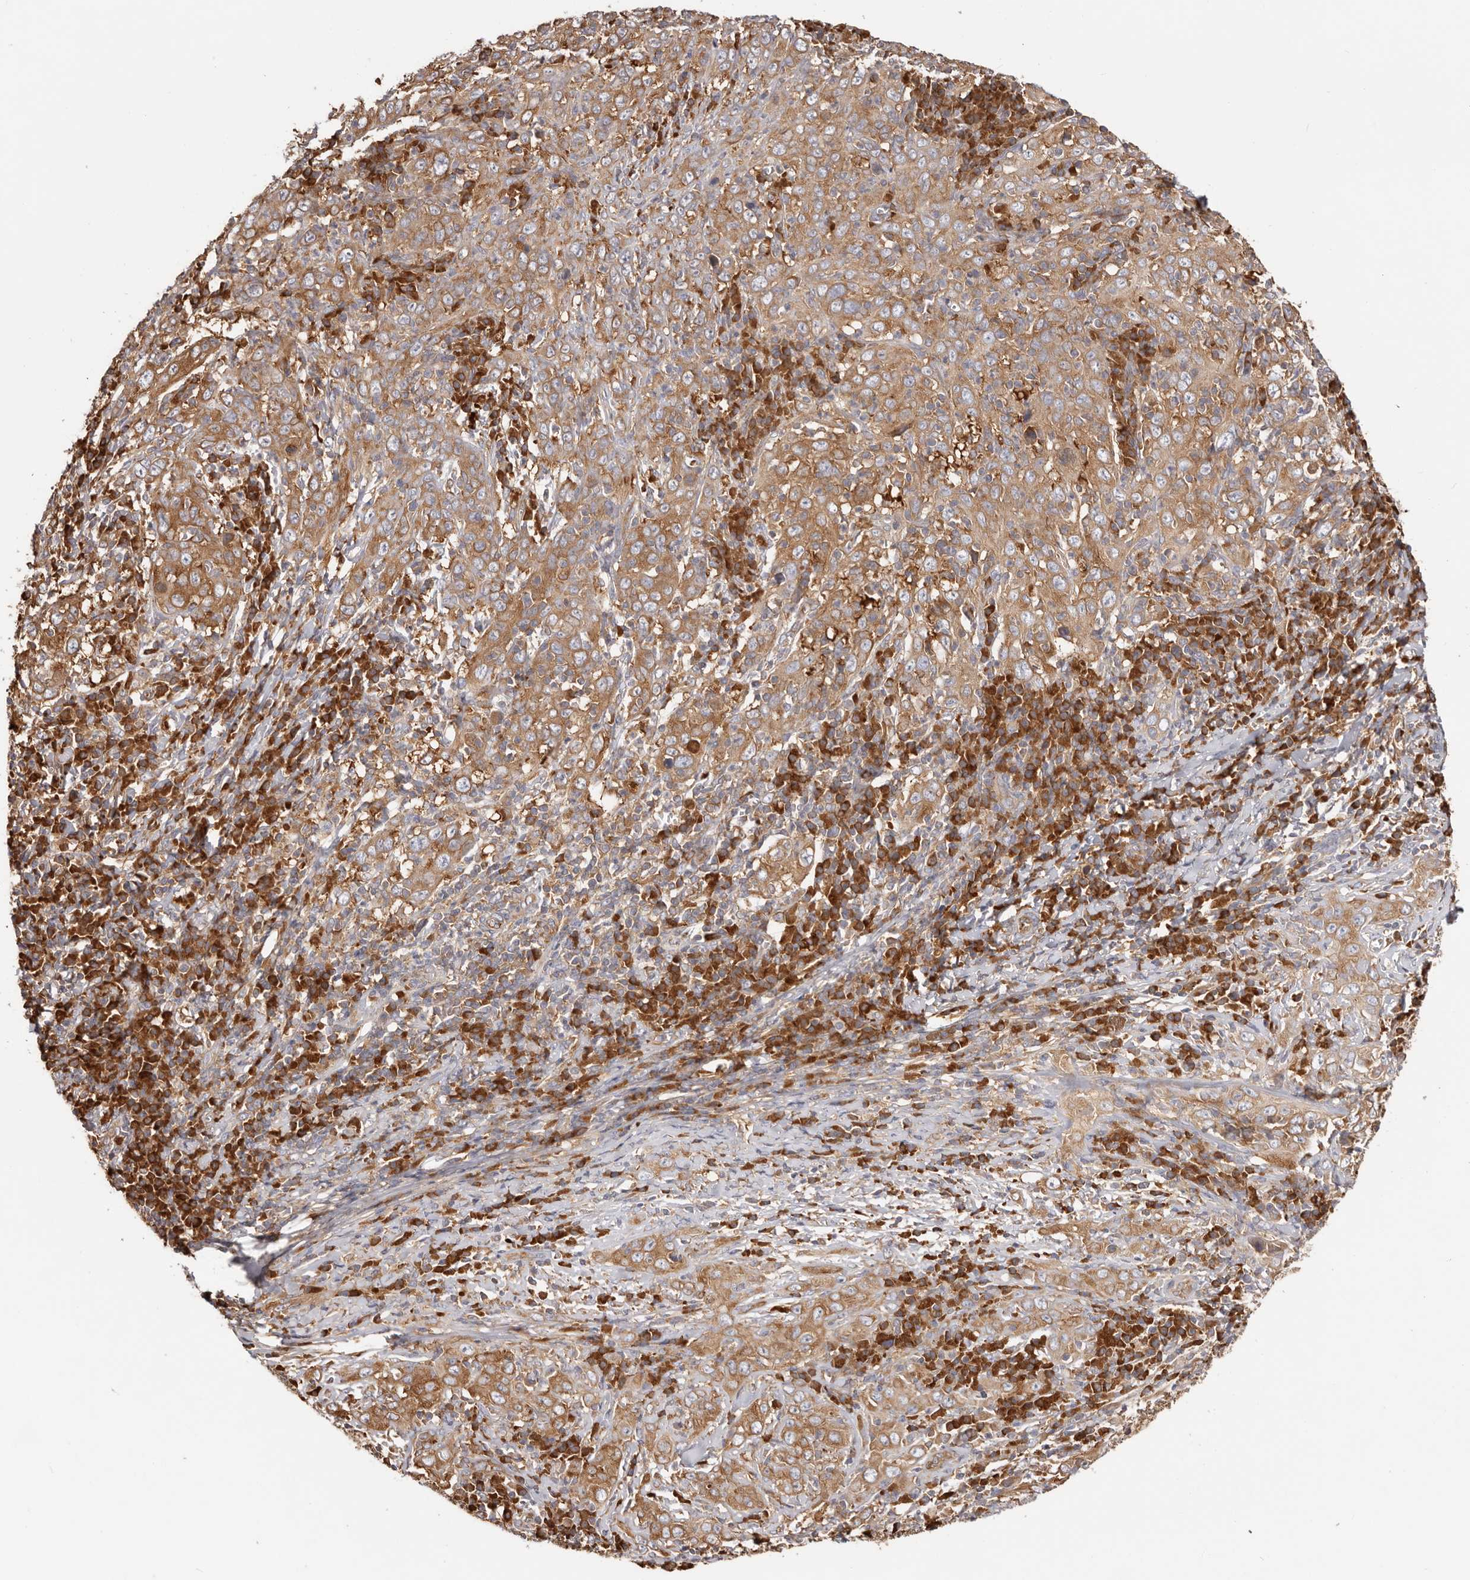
{"staining": {"intensity": "moderate", "quantity": ">75%", "location": "cytoplasmic/membranous"}, "tissue": "cervical cancer", "cell_type": "Tumor cells", "image_type": "cancer", "snomed": [{"axis": "morphology", "description": "Squamous cell carcinoma, NOS"}, {"axis": "topography", "description": "Cervix"}], "caption": "High-power microscopy captured an immunohistochemistry image of cervical cancer (squamous cell carcinoma), revealing moderate cytoplasmic/membranous expression in approximately >75% of tumor cells. The staining was performed using DAB (3,3'-diaminobenzidine), with brown indicating positive protein expression. Nuclei are stained blue with hematoxylin.", "gene": "EPRS1", "patient": {"sex": "female", "age": 46}}